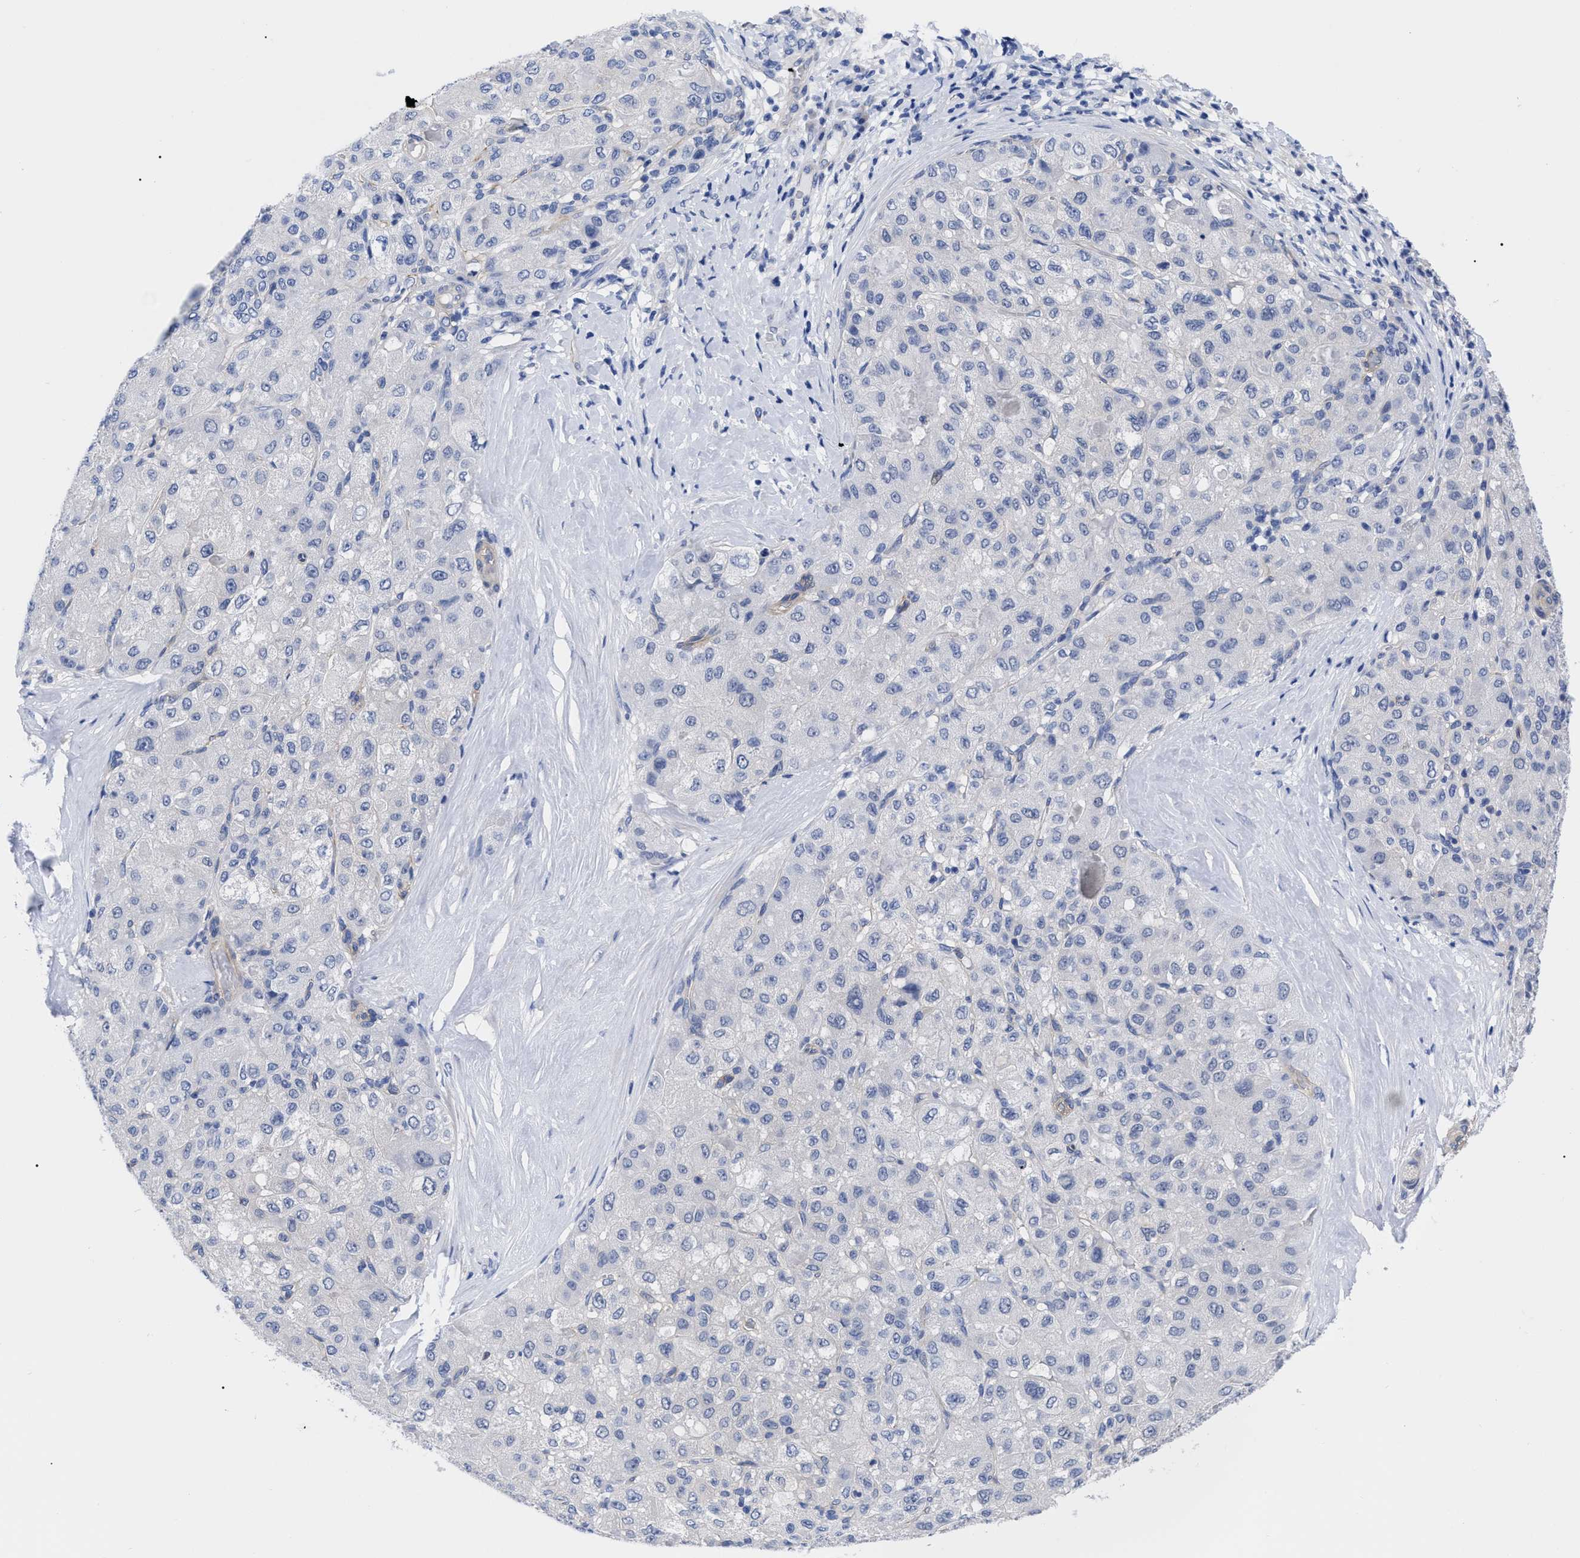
{"staining": {"intensity": "negative", "quantity": "none", "location": "none"}, "tissue": "liver cancer", "cell_type": "Tumor cells", "image_type": "cancer", "snomed": [{"axis": "morphology", "description": "Carcinoma, Hepatocellular, NOS"}, {"axis": "topography", "description": "Liver"}], "caption": "Tumor cells are negative for brown protein staining in liver cancer.", "gene": "IRAG2", "patient": {"sex": "male", "age": 80}}